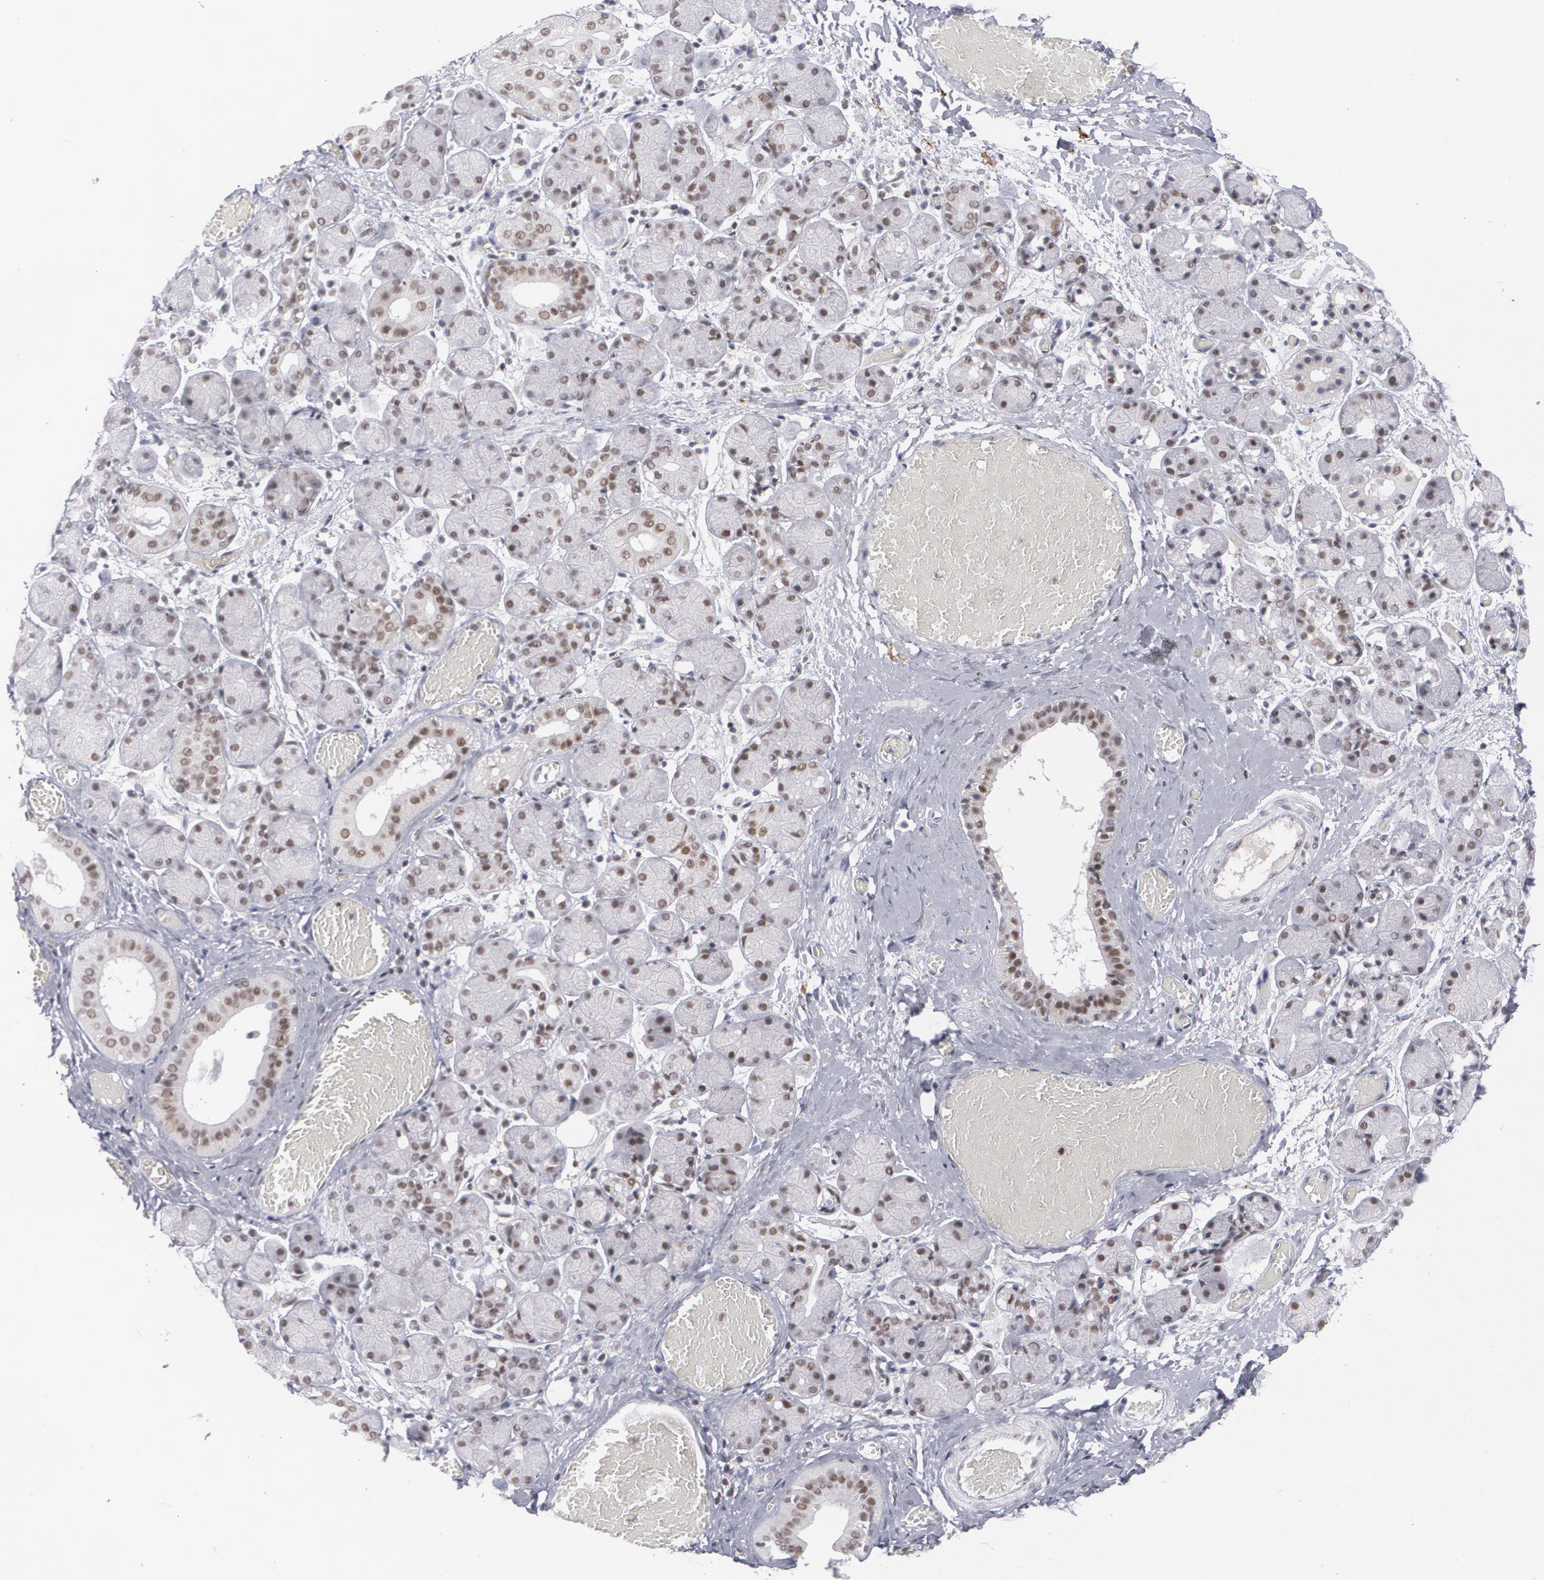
{"staining": {"intensity": "moderate", "quantity": "25%-75%", "location": "nuclear"}, "tissue": "salivary gland", "cell_type": "Glandular cells", "image_type": "normal", "snomed": [{"axis": "morphology", "description": "Normal tissue, NOS"}, {"axis": "topography", "description": "Salivary gland"}], "caption": "Immunohistochemical staining of normal human salivary gland reveals 25%-75% levels of moderate nuclear protein expression in approximately 25%-75% of glandular cells. The protein is shown in brown color, while the nuclei are stained blue.", "gene": "MCL1", "patient": {"sex": "female", "age": 24}}